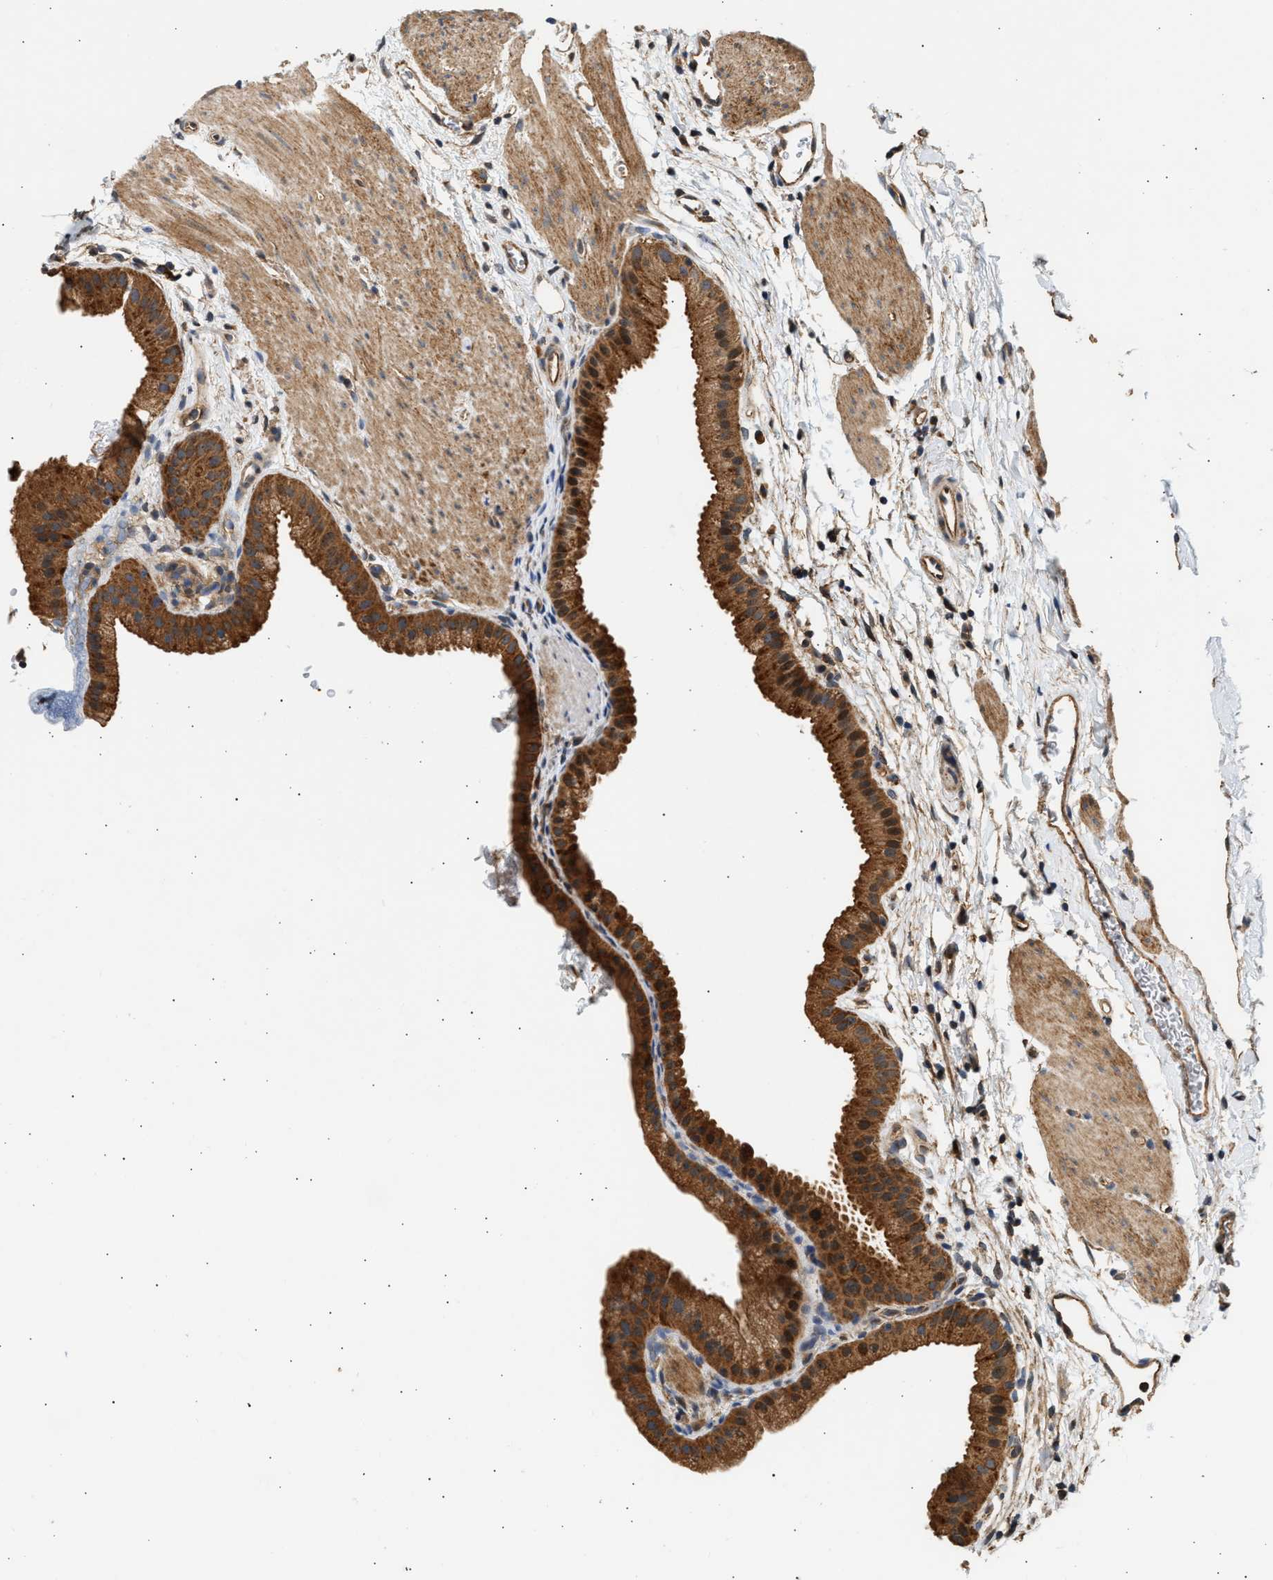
{"staining": {"intensity": "strong", "quantity": ">75%", "location": "cytoplasmic/membranous"}, "tissue": "gallbladder", "cell_type": "Glandular cells", "image_type": "normal", "snomed": [{"axis": "morphology", "description": "Normal tissue, NOS"}, {"axis": "topography", "description": "Gallbladder"}], "caption": "Strong cytoplasmic/membranous protein expression is present in about >75% of glandular cells in gallbladder.", "gene": "DUSP14", "patient": {"sex": "female", "age": 64}}